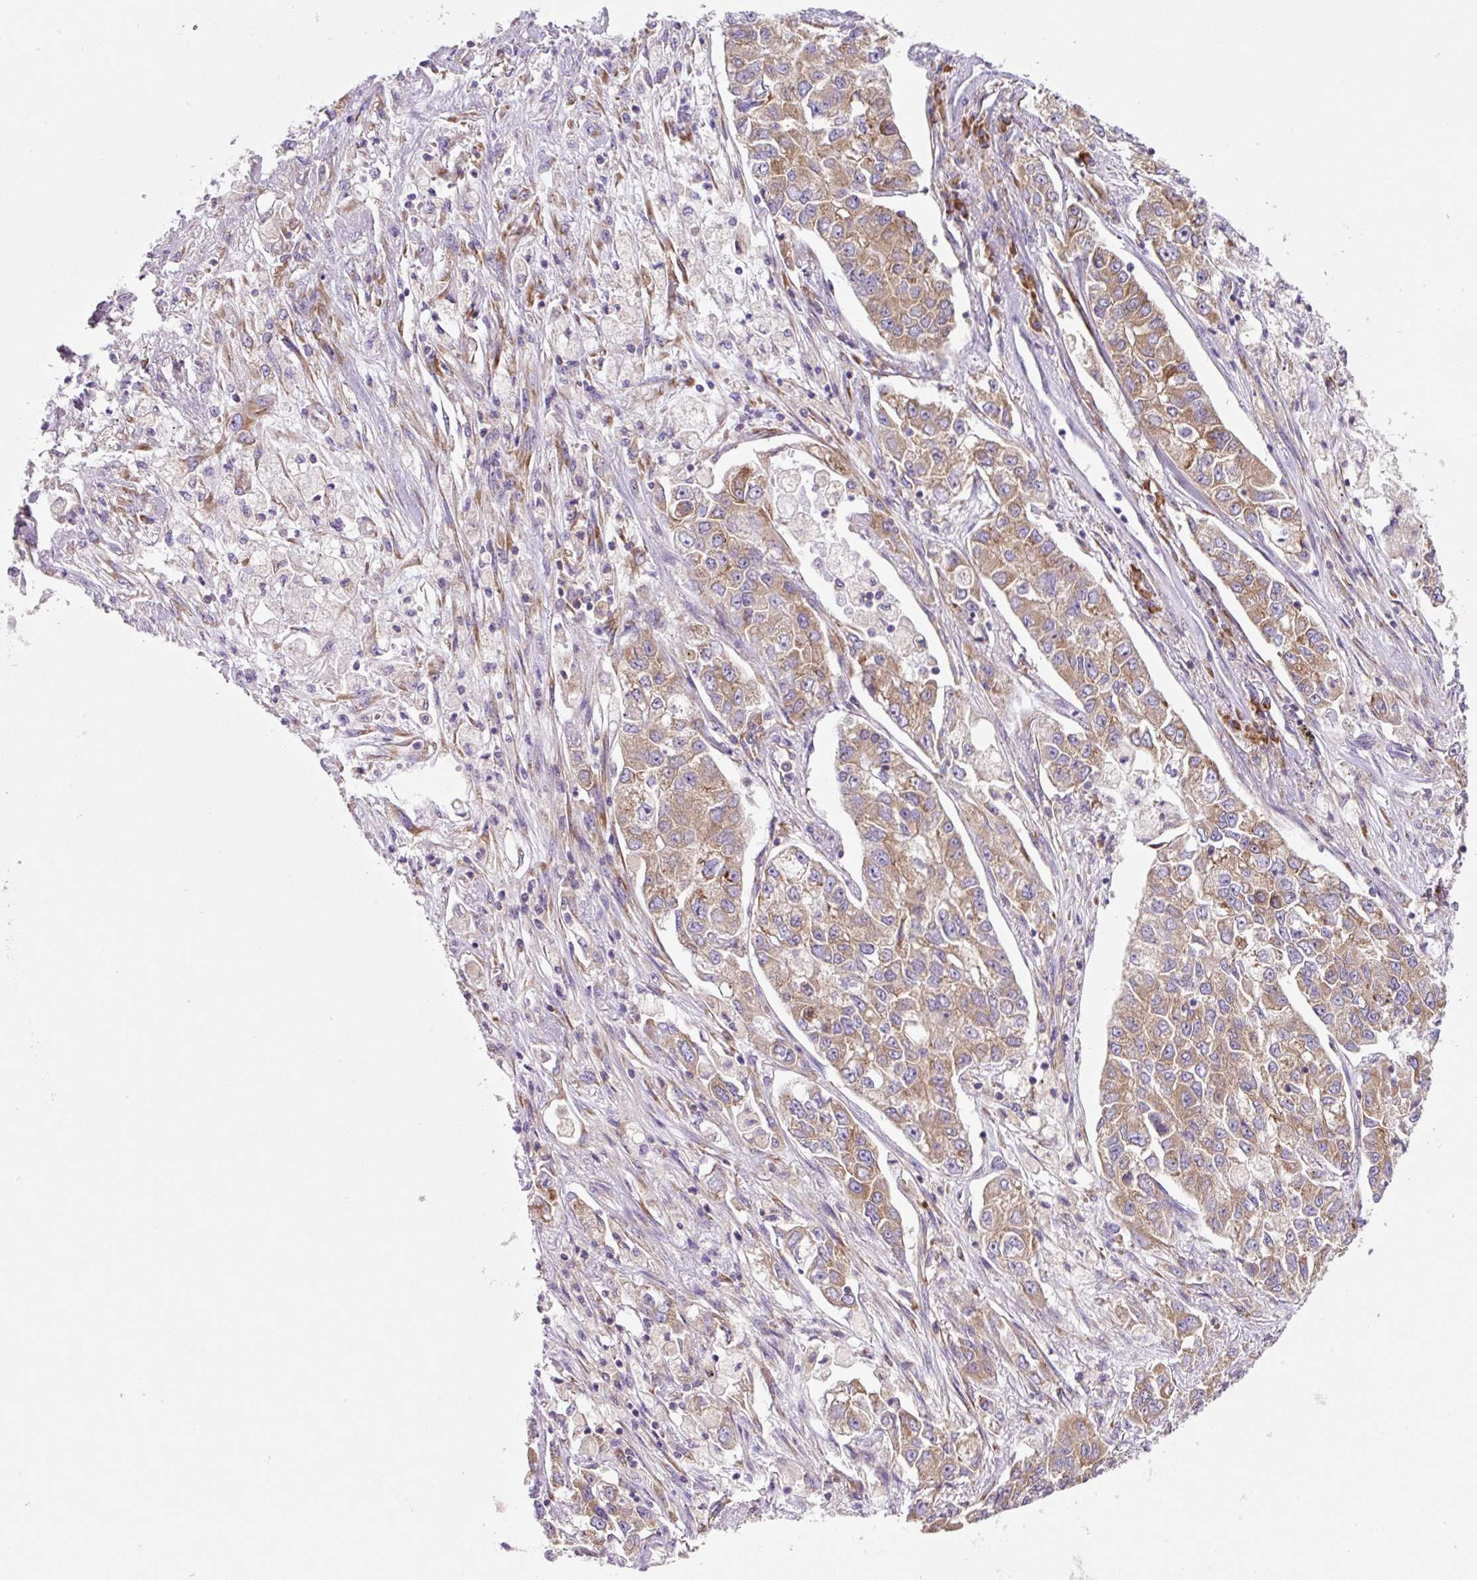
{"staining": {"intensity": "moderate", "quantity": ">75%", "location": "cytoplasmic/membranous"}, "tissue": "lung cancer", "cell_type": "Tumor cells", "image_type": "cancer", "snomed": [{"axis": "morphology", "description": "Adenocarcinoma, NOS"}, {"axis": "topography", "description": "Lung"}], "caption": "Adenocarcinoma (lung) stained with DAB (3,3'-diaminobenzidine) IHC demonstrates medium levels of moderate cytoplasmic/membranous staining in about >75% of tumor cells.", "gene": "RPL41", "patient": {"sex": "male", "age": 49}}